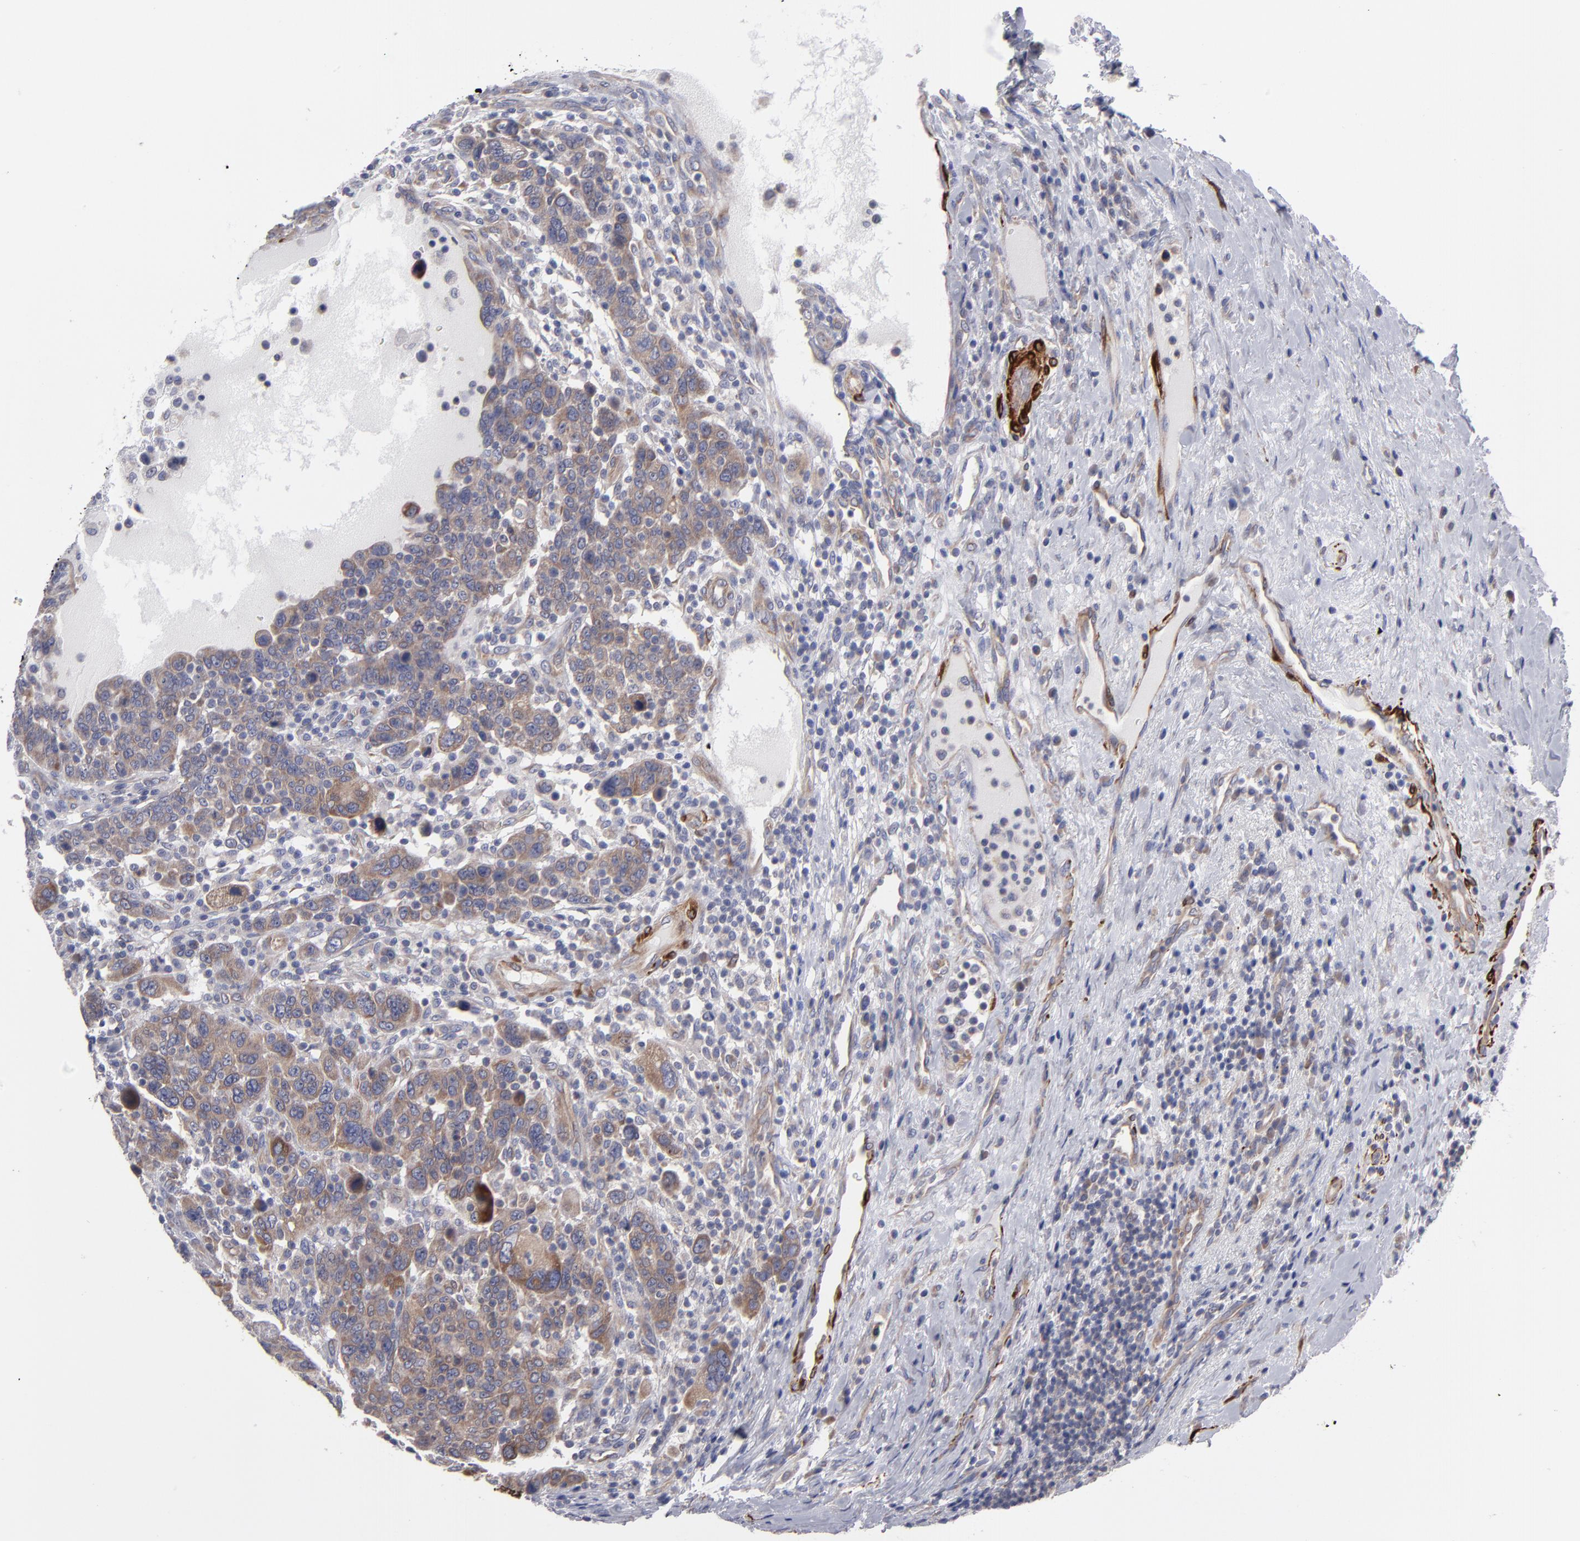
{"staining": {"intensity": "moderate", "quantity": ">75%", "location": "cytoplasmic/membranous"}, "tissue": "breast cancer", "cell_type": "Tumor cells", "image_type": "cancer", "snomed": [{"axis": "morphology", "description": "Duct carcinoma"}, {"axis": "topography", "description": "Breast"}], "caption": "IHC micrograph of neoplastic tissue: human breast cancer stained using immunohistochemistry (IHC) displays medium levels of moderate protein expression localized specifically in the cytoplasmic/membranous of tumor cells, appearing as a cytoplasmic/membranous brown color.", "gene": "SLMAP", "patient": {"sex": "female", "age": 37}}